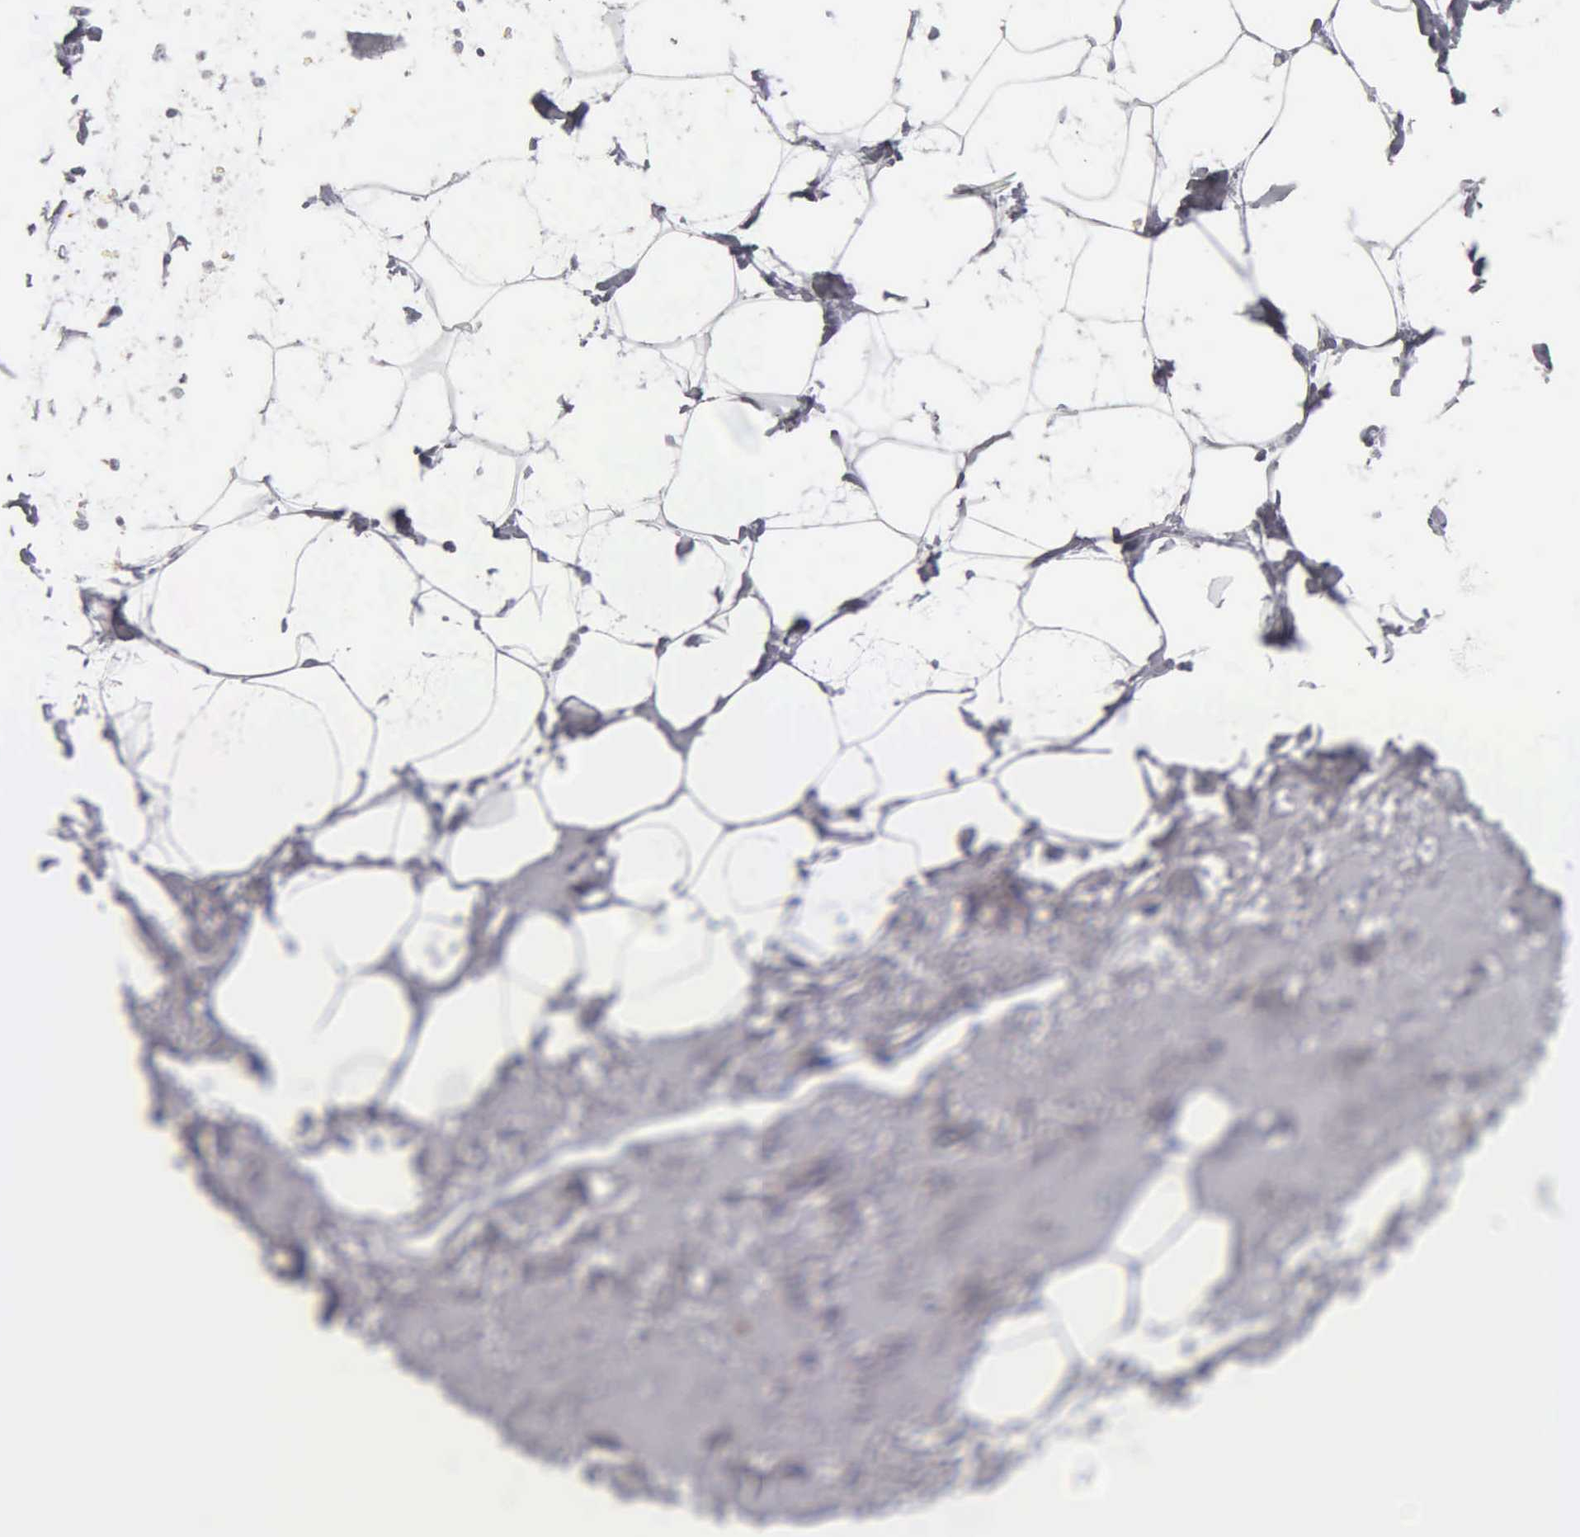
{"staining": {"intensity": "negative", "quantity": "none", "location": "none"}, "tissue": "breast", "cell_type": "Adipocytes", "image_type": "normal", "snomed": [{"axis": "morphology", "description": "Normal tissue, NOS"}, {"axis": "topography", "description": "Breast"}], "caption": "Immunohistochemistry photomicrograph of benign breast: breast stained with DAB (3,3'-diaminobenzidine) displays no significant protein staining in adipocytes.", "gene": "DES", "patient": {"sex": "female", "age": 54}}